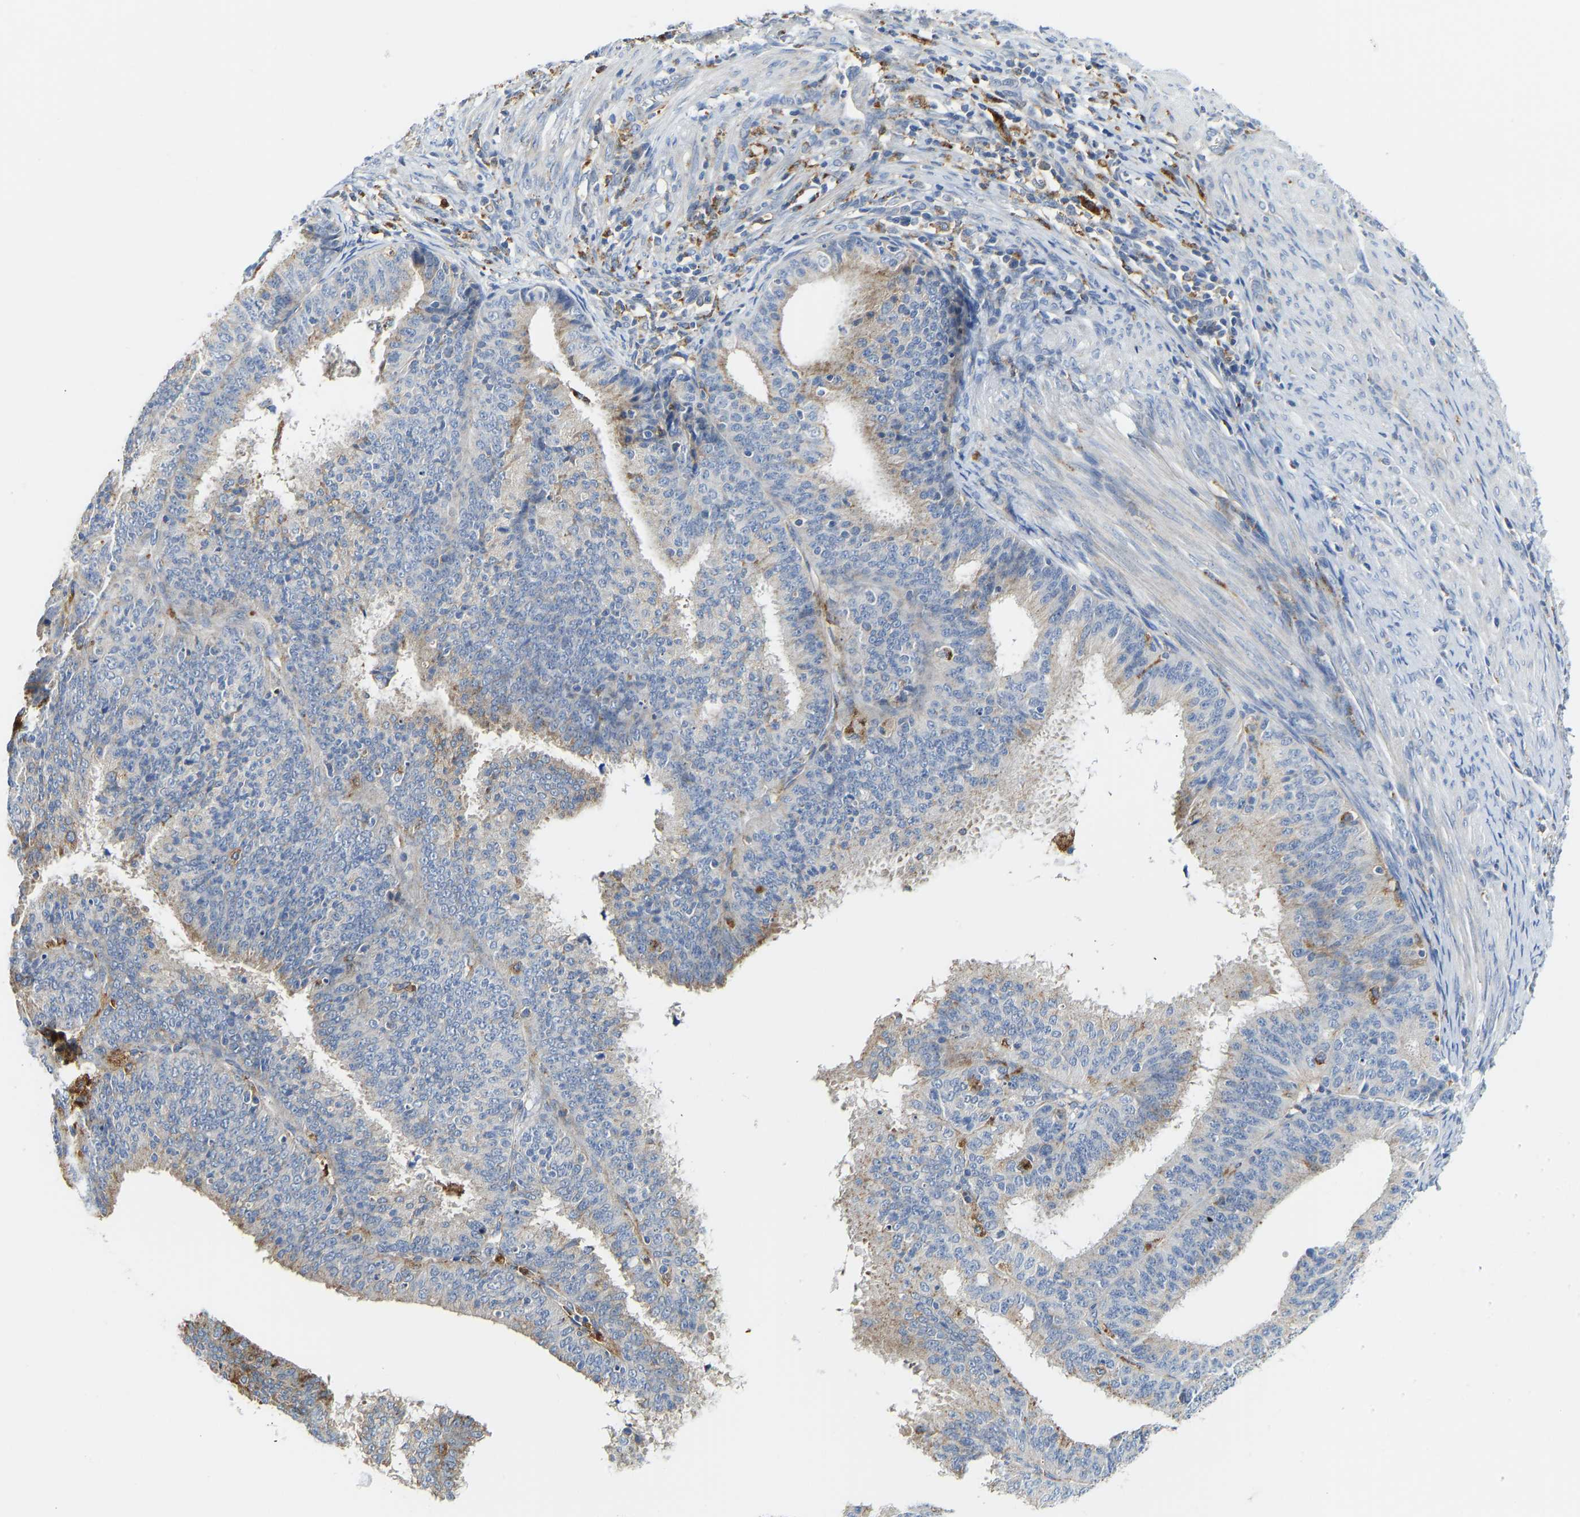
{"staining": {"intensity": "weak", "quantity": "25%-75%", "location": "cytoplasmic/membranous"}, "tissue": "endometrial cancer", "cell_type": "Tumor cells", "image_type": "cancer", "snomed": [{"axis": "morphology", "description": "Adenocarcinoma, NOS"}, {"axis": "topography", "description": "Endometrium"}], "caption": "Immunohistochemistry of human endometrial adenocarcinoma exhibits low levels of weak cytoplasmic/membranous staining in about 25%-75% of tumor cells.", "gene": "ATP6V1E1", "patient": {"sex": "female", "age": 70}}